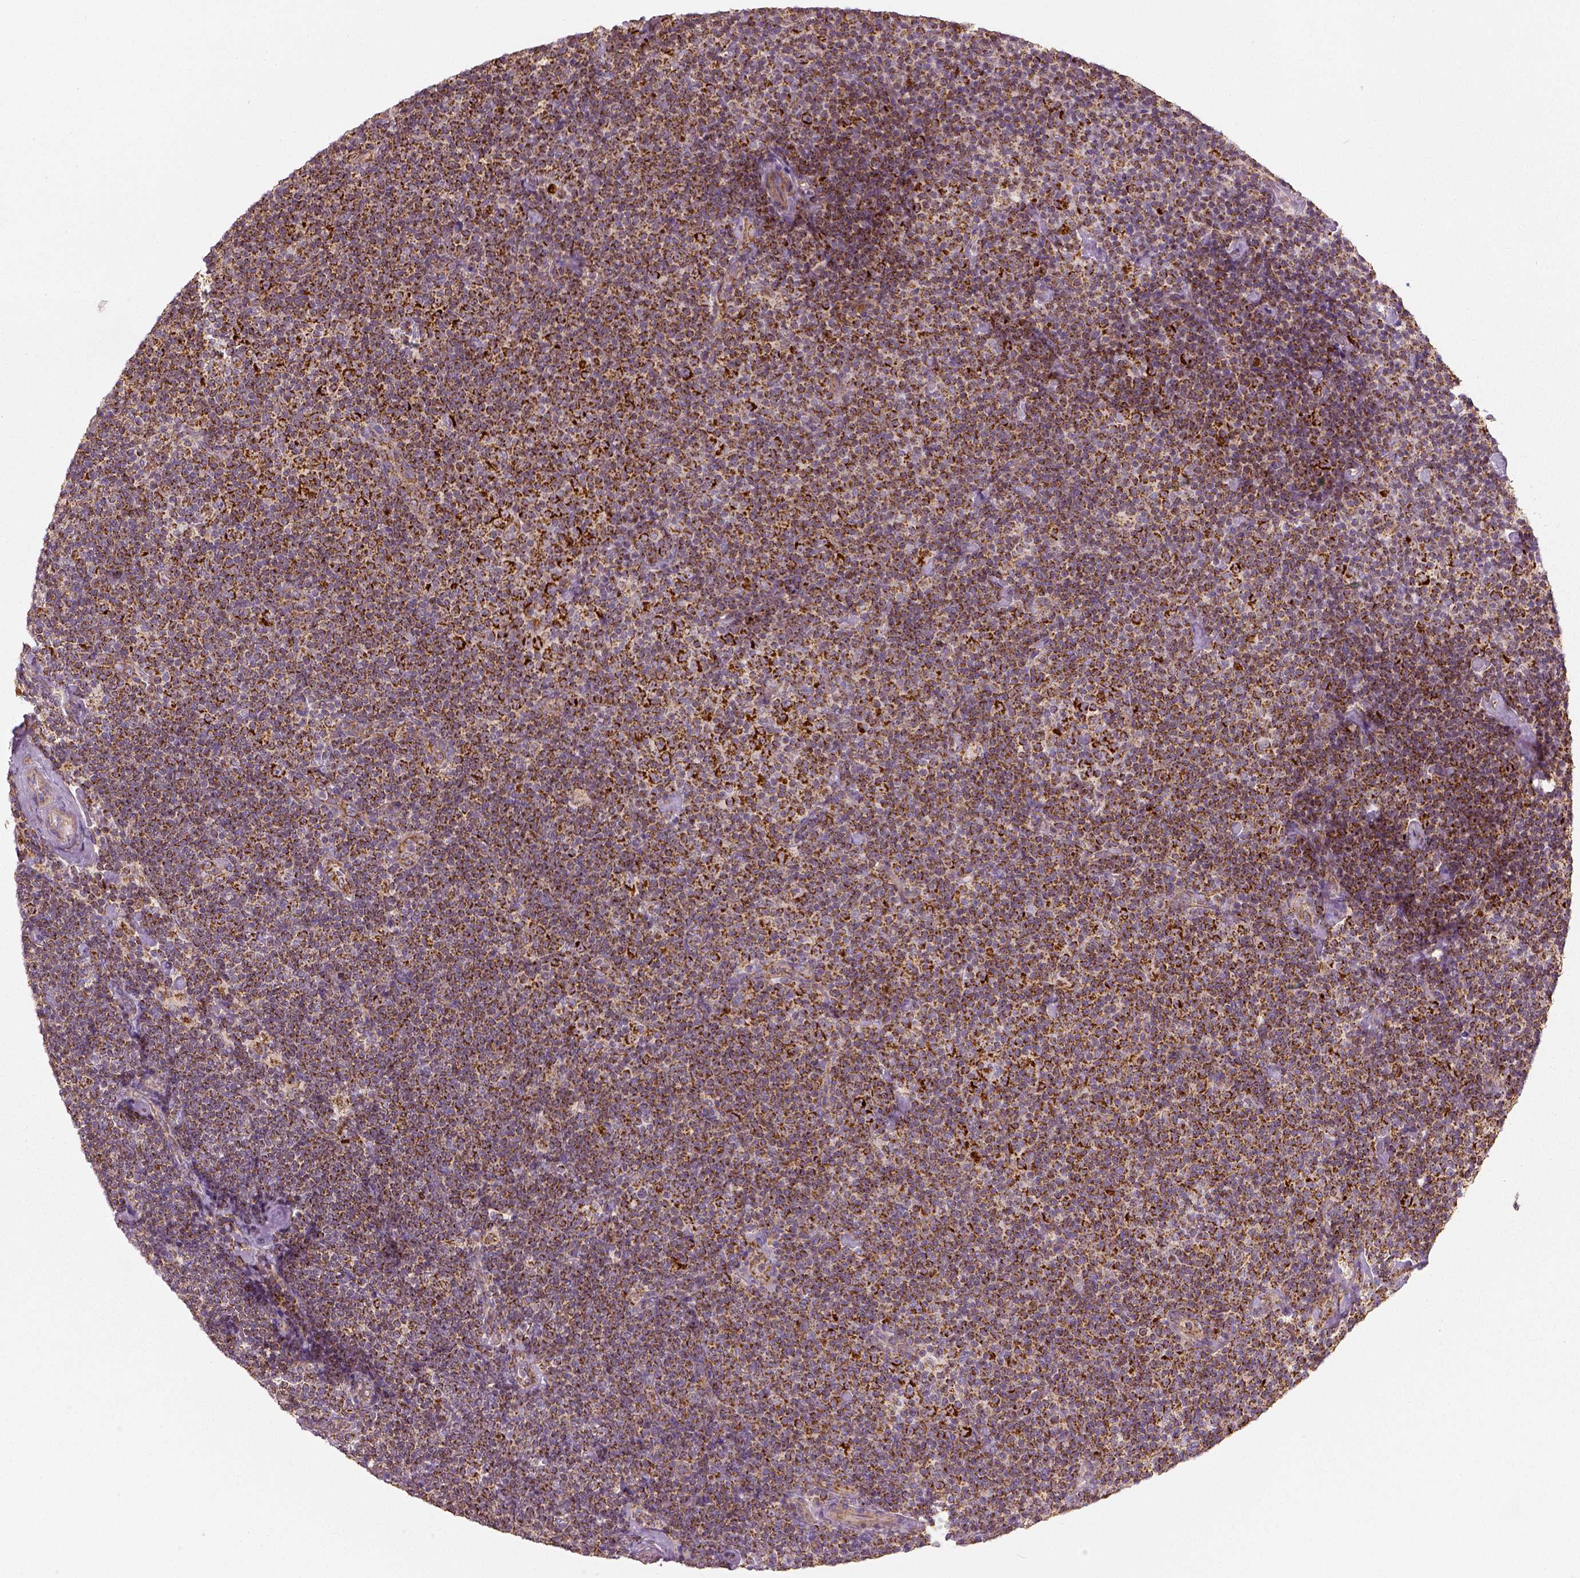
{"staining": {"intensity": "strong", "quantity": ">75%", "location": "cytoplasmic/membranous"}, "tissue": "lymphoma", "cell_type": "Tumor cells", "image_type": "cancer", "snomed": [{"axis": "morphology", "description": "Malignant lymphoma, non-Hodgkin's type, Low grade"}, {"axis": "topography", "description": "Lymph node"}], "caption": "Low-grade malignant lymphoma, non-Hodgkin's type tissue exhibits strong cytoplasmic/membranous positivity in approximately >75% of tumor cells (brown staining indicates protein expression, while blue staining denotes nuclei).", "gene": "PGAM5", "patient": {"sex": "male", "age": 81}}